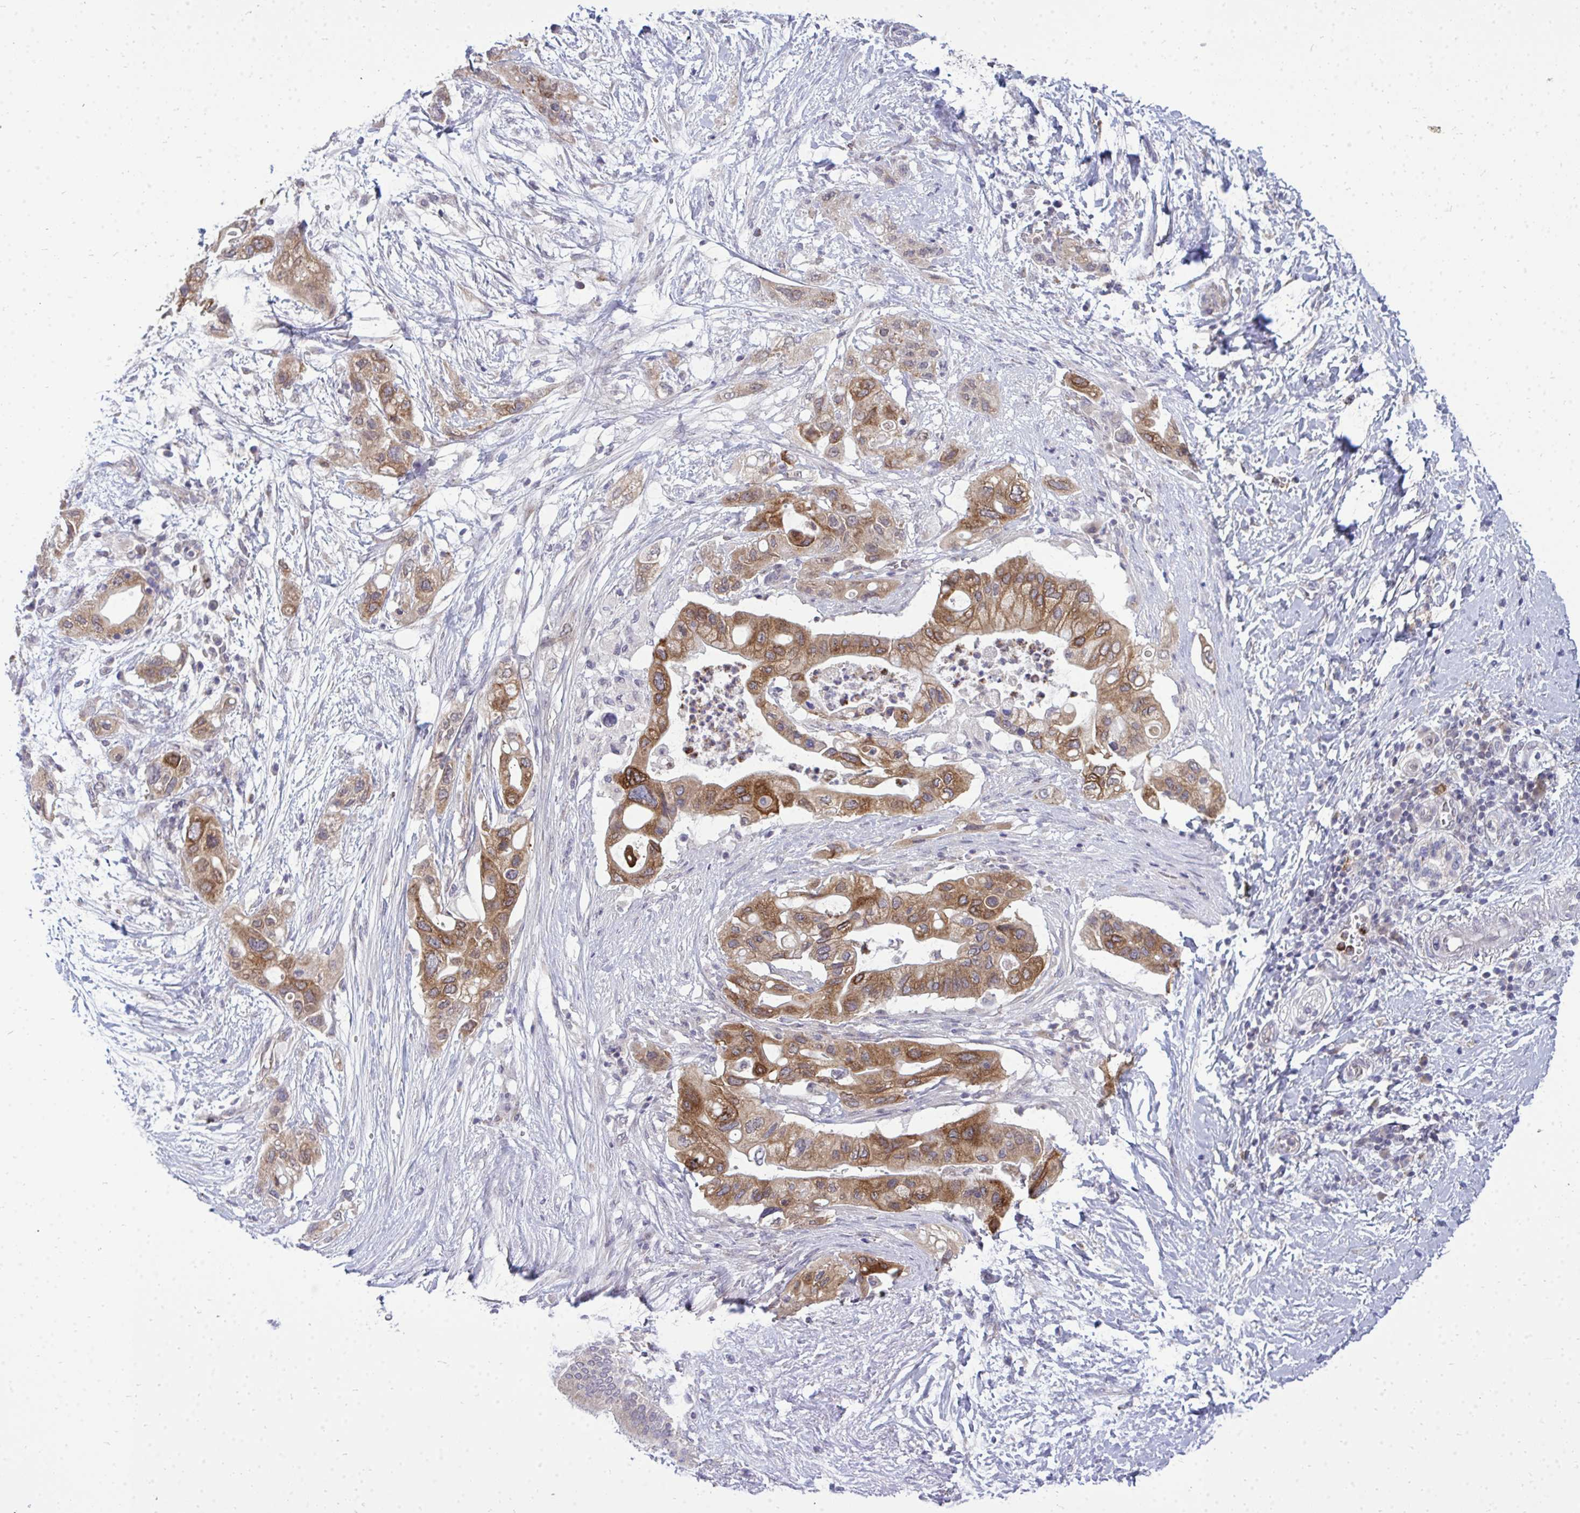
{"staining": {"intensity": "moderate", "quantity": ">75%", "location": "cytoplasmic/membranous"}, "tissue": "pancreatic cancer", "cell_type": "Tumor cells", "image_type": "cancer", "snomed": [{"axis": "morphology", "description": "Adenocarcinoma, NOS"}, {"axis": "topography", "description": "Pancreas"}], "caption": "Immunohistochemistry of human adenocarcinoma (pancreatic) displays medium levels of moderate cytoplasmic/membranous expression in approximately >75% of tumor cells. (Brightfield microscopy of DAB IHC at high magnification).", "gene": "ACSL5", "patient": {"sex": "female", "age": 72}}